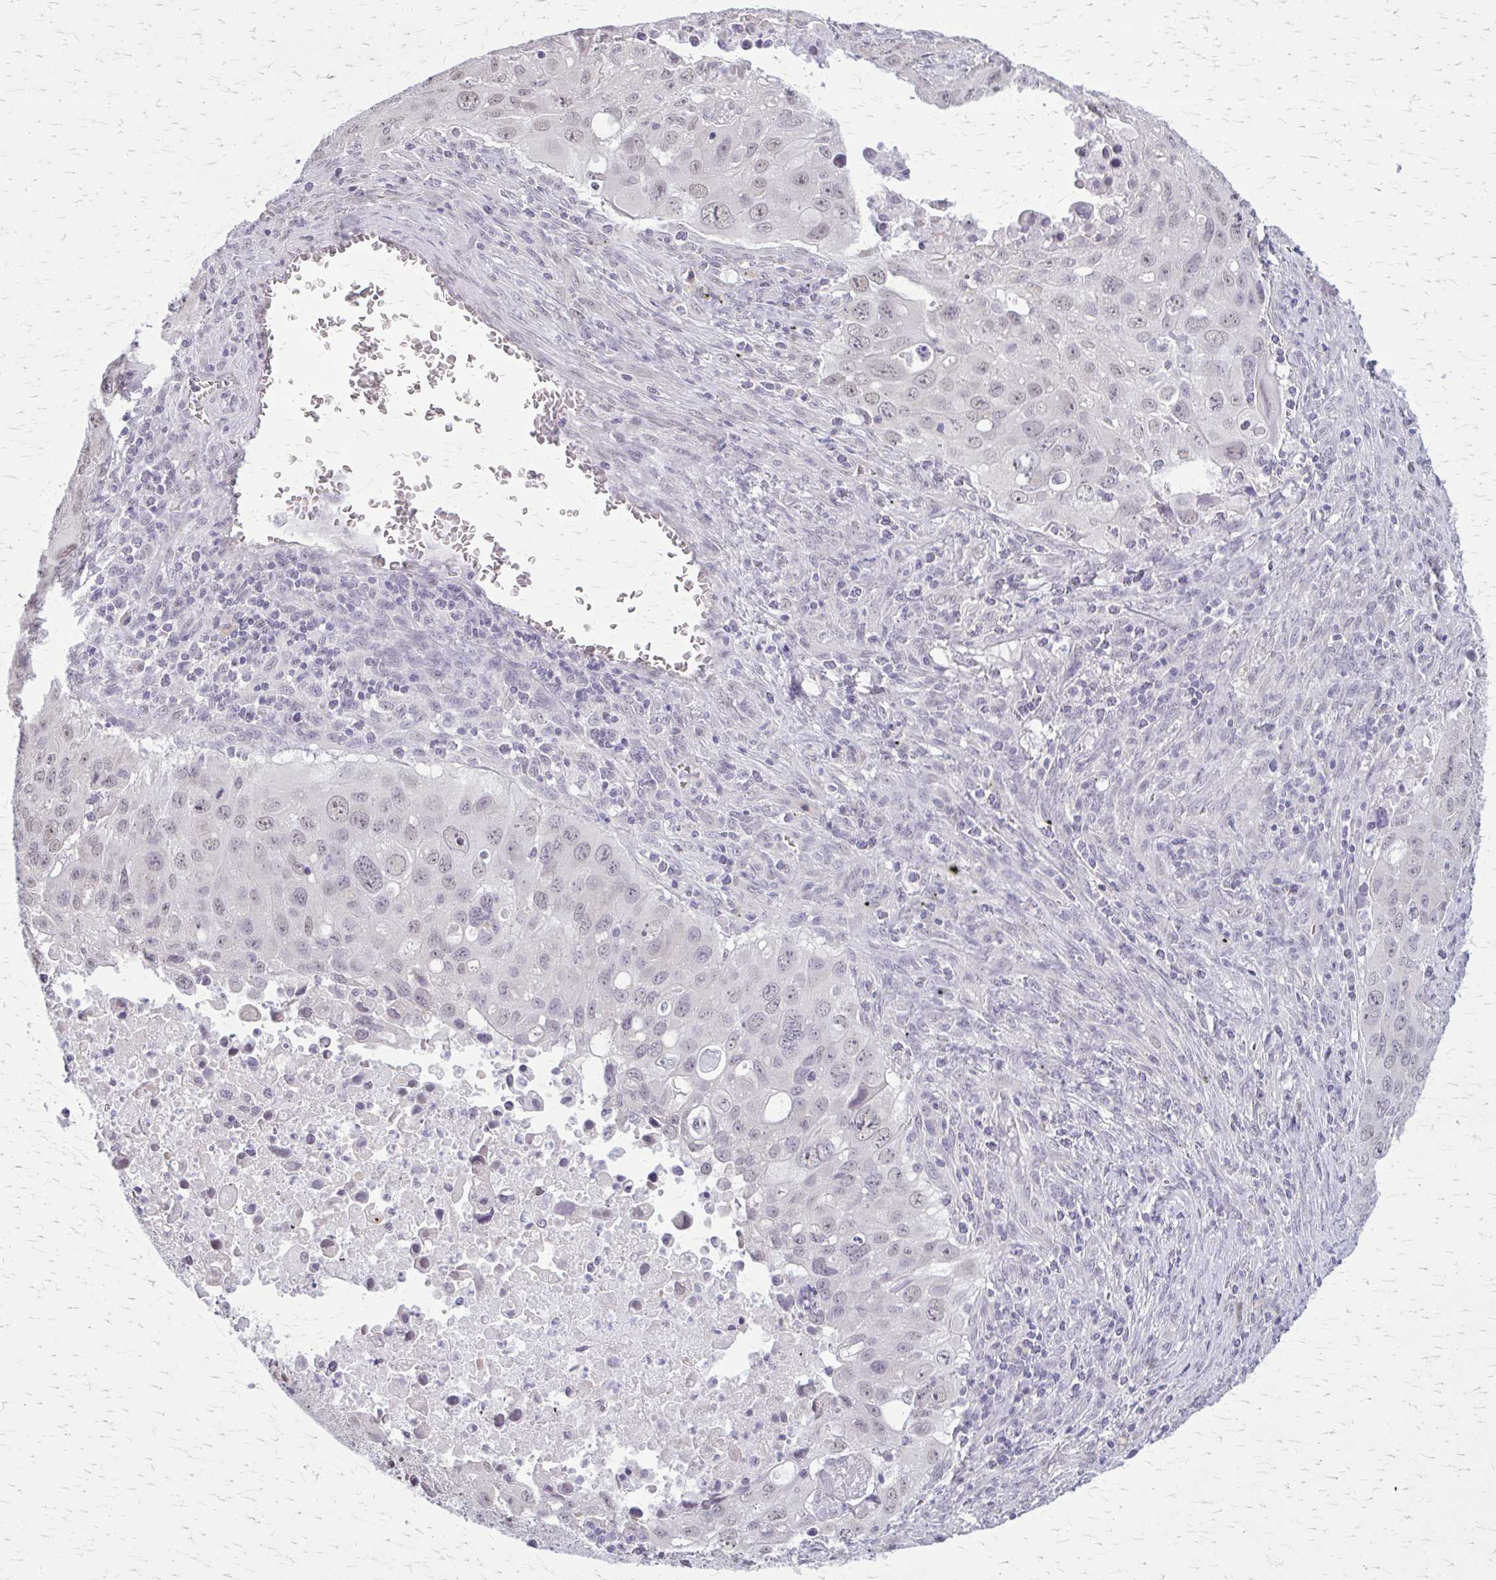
{"staining": {"intensity": "negative", "quantity": "none", "location": "none"}, "tissue": "lung cancer", "cell_type": "Tumor cells", "image_type": "cancer", "snomed": [{"axis": "morphology", "description": "Adenocarcinoma, NOS"}, {"axis": "morphology", "description": "Adenocarcinoma, metastatic, NOS"}, {"axis": "topography", "description": "Lymph node"}, {"axis": "topography", "description": "Lung"}], "caption": "High magnification brightfield microscopy of lung adenocarcinoma stained with DAB (brown) and counterstained with hematoxylin (blue): tumor cells show no significant positivity. The staining was performed using DAB (3,3'-diaminobenzidine) to visualize the protein expression in brown, while the nuclei were stained in blue with hematoxylin (Magnification: 20x).", "gene": "PLCB1", "patient": {"sex": "female", "age": 42}}